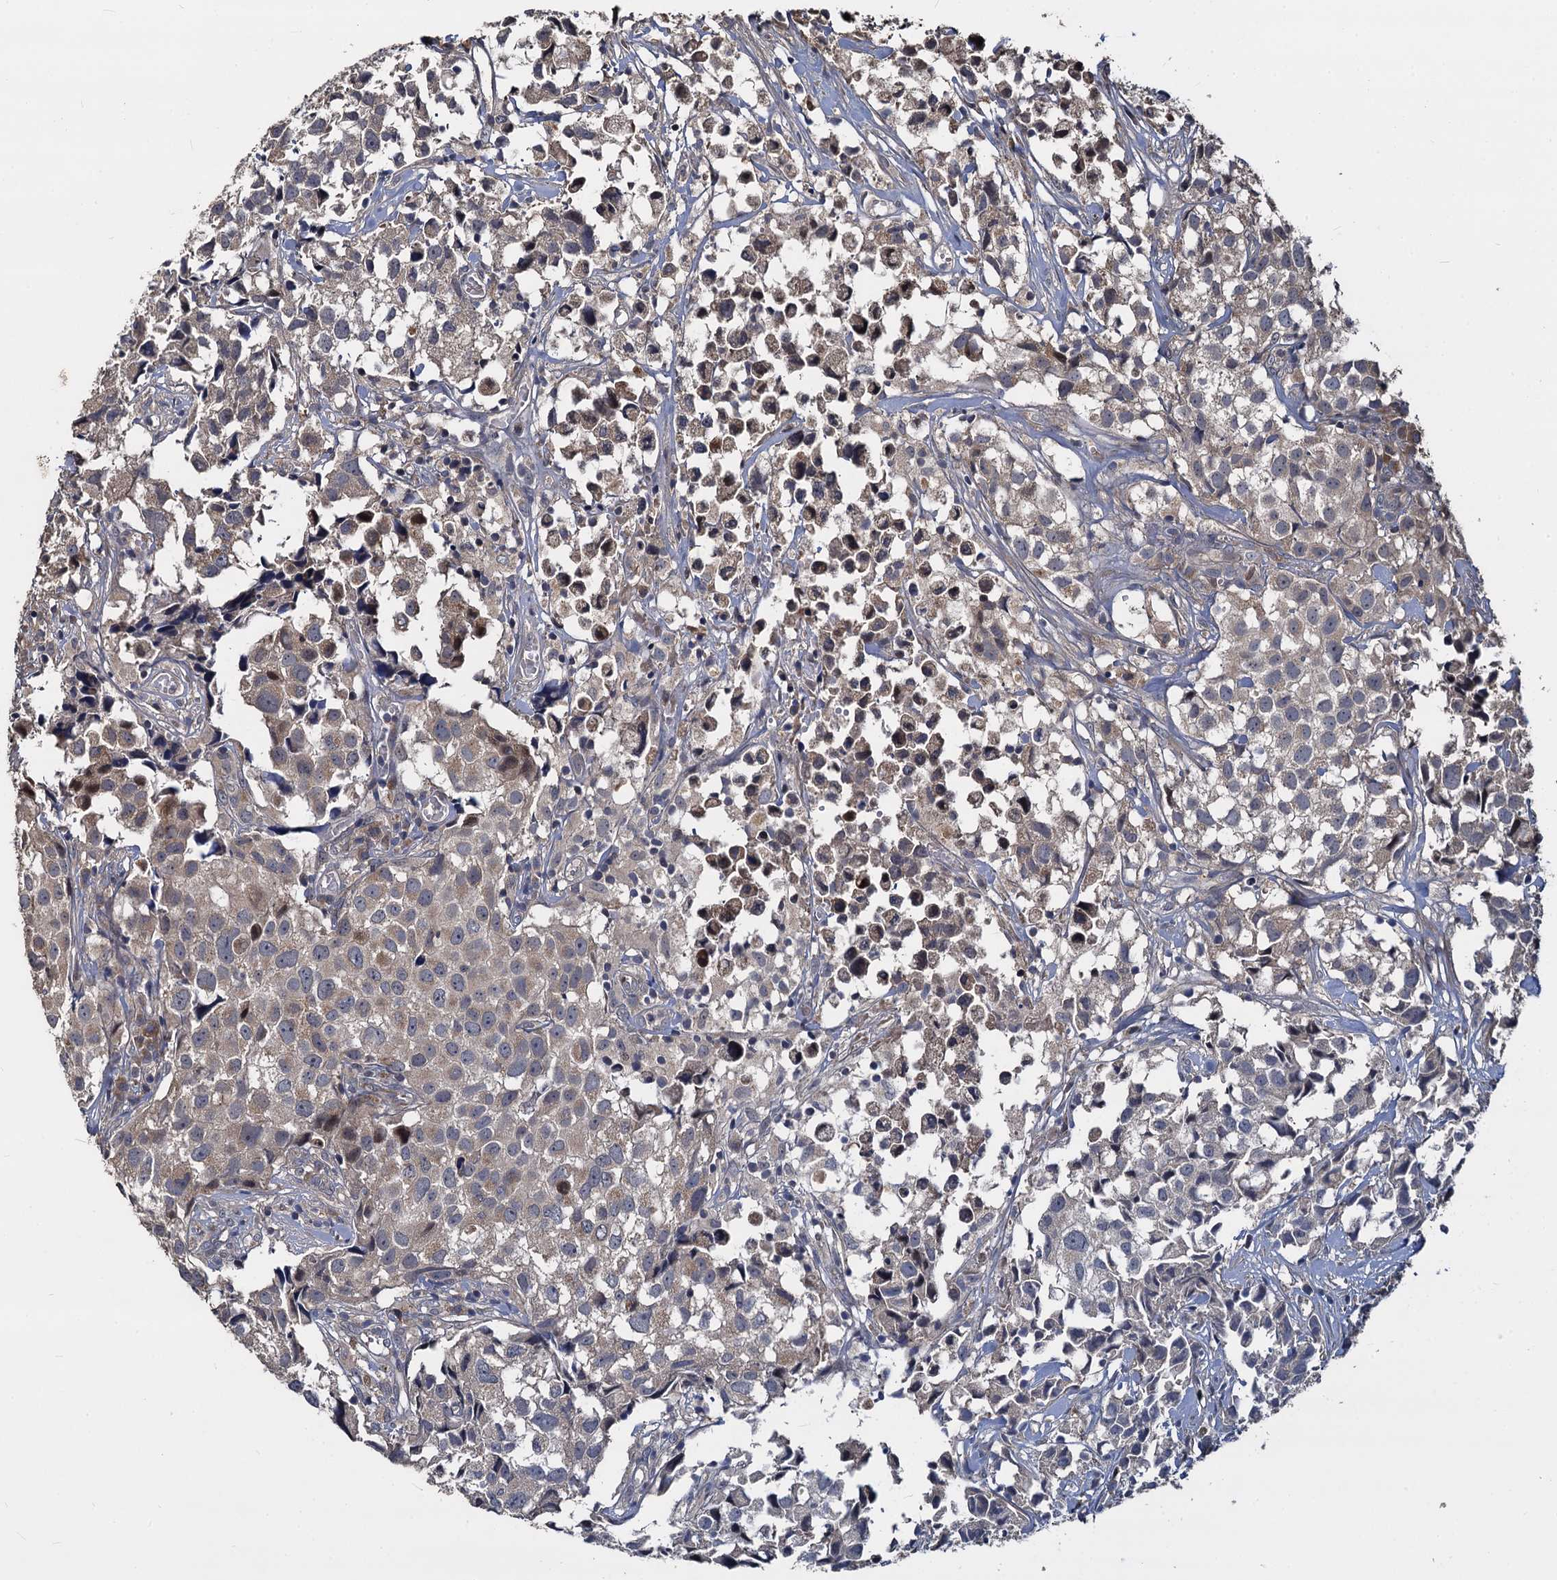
{"staining": {"intensity": "weak", "quantity": "<25%", "location": "cytoplasmic/membranous"}, "tissue": "urothelial cancer", "cell_type": "Tumor cells", "image_type": "cancer", "snomed": [{"axis": "morphology", "description": "Urothelial carcinoma, High grade"}, {"axis": "topography", "description": "Urinary bladder"}], "caption": "Protein analysis of urothelial carcinoma (high-grade) shows no significant staining in tumor cells.", "gene": "CCDC184", "patient": {"sex": "female", "age": 75}}